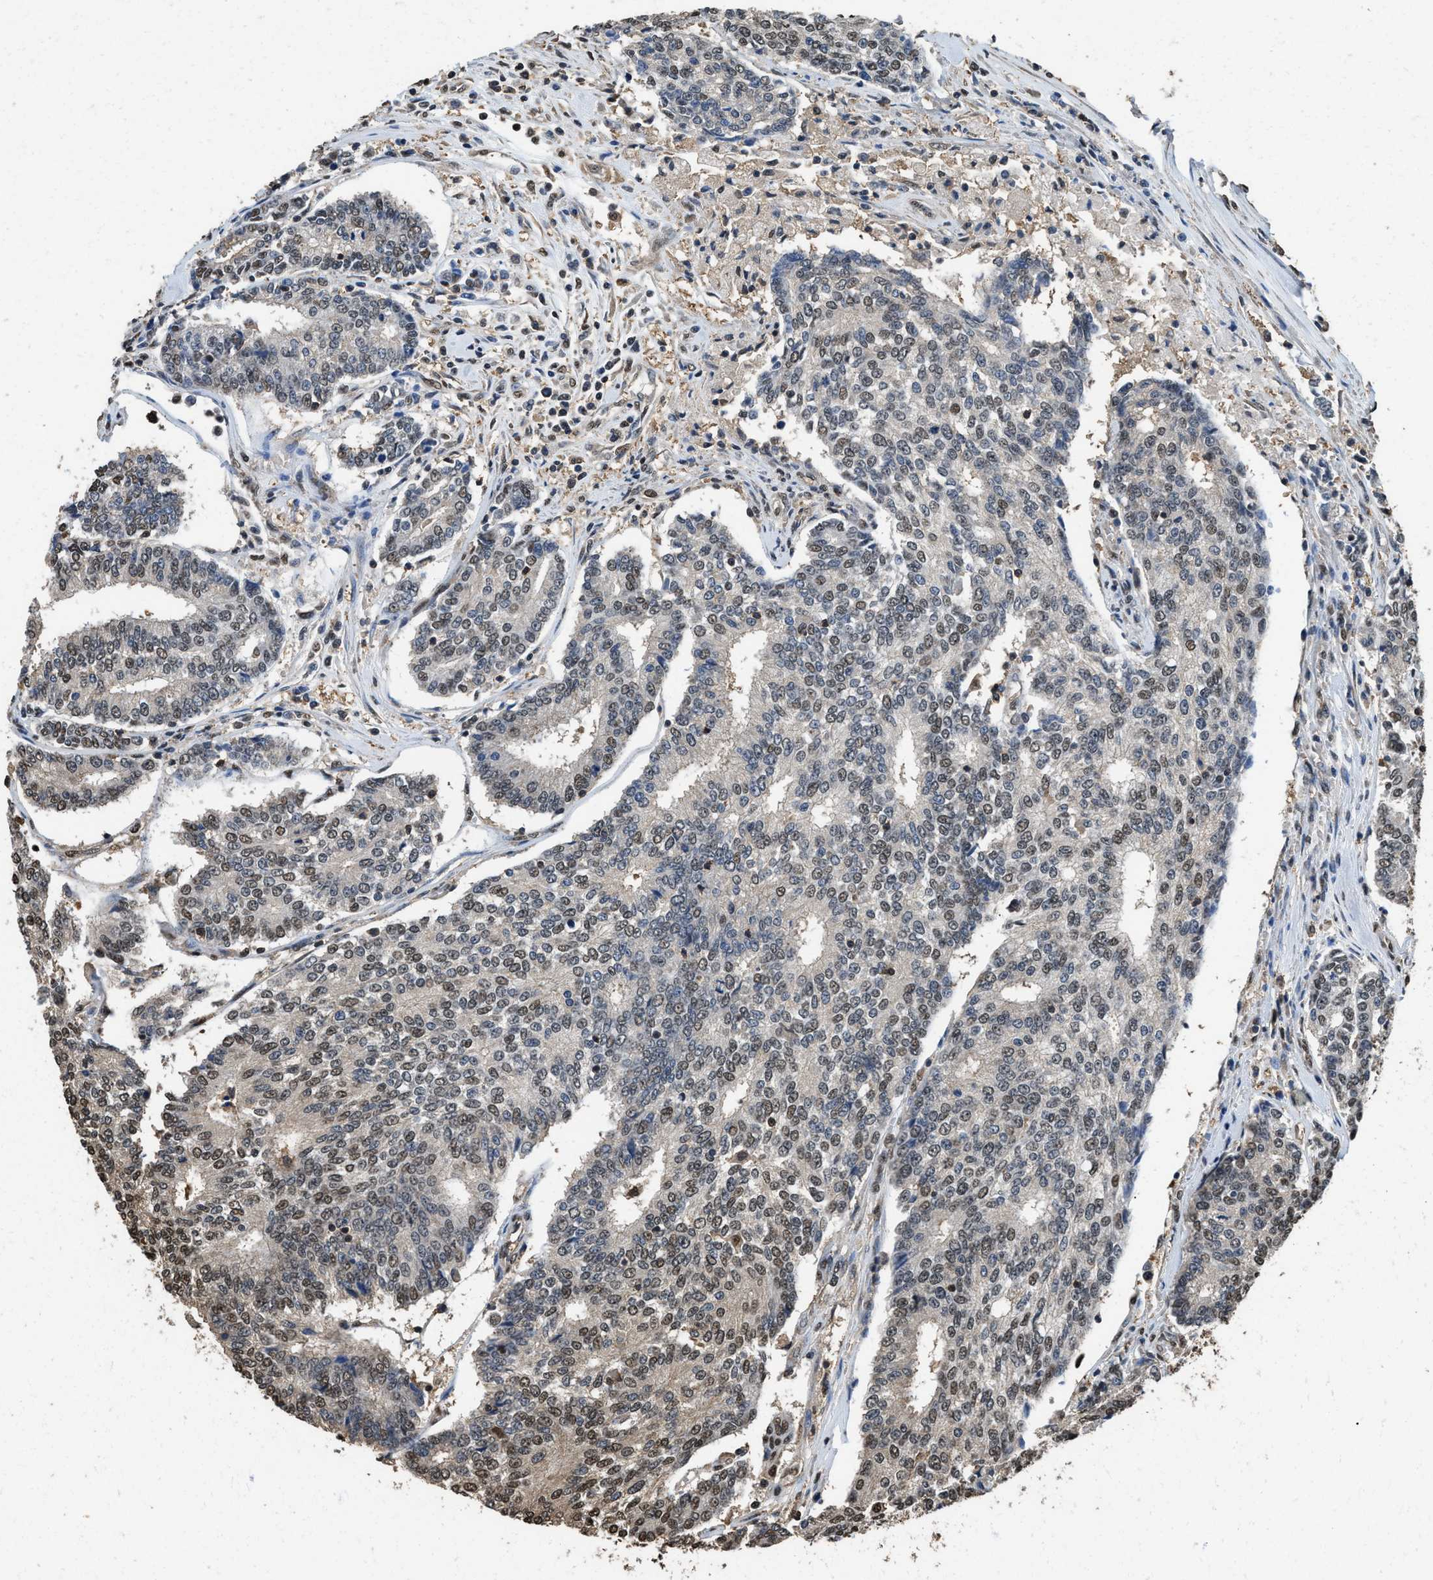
{"staining": {"intensity": "moderate", "quantity": "25%-75%", "location": "cytoplasmic/membranous,nuclear"}, "tissue": "prostate cancer", "cell_type": "Tumor cells", "image_type": "cancer", "snomed": [{"axis": "morphology", "description": "Normal tissue, NOS"}, {"axis": "morphology", "description": "Adenocarcinoma, High grade"}, {"axis": "topography", "description": "Prostate"}, {"axis": "topography", "description": "Seminal veicle"}], "caption": "Immunohistochemical staining of prostate cancer (high-grade adenocarcinoma) shows medium levels of moderate cytoplasmic/membranous and nuclear protein staining in approximately 25%-75% of tumor cells.", "gene": "GAPDH", "patient": {"sex": "male", "age": 55}}